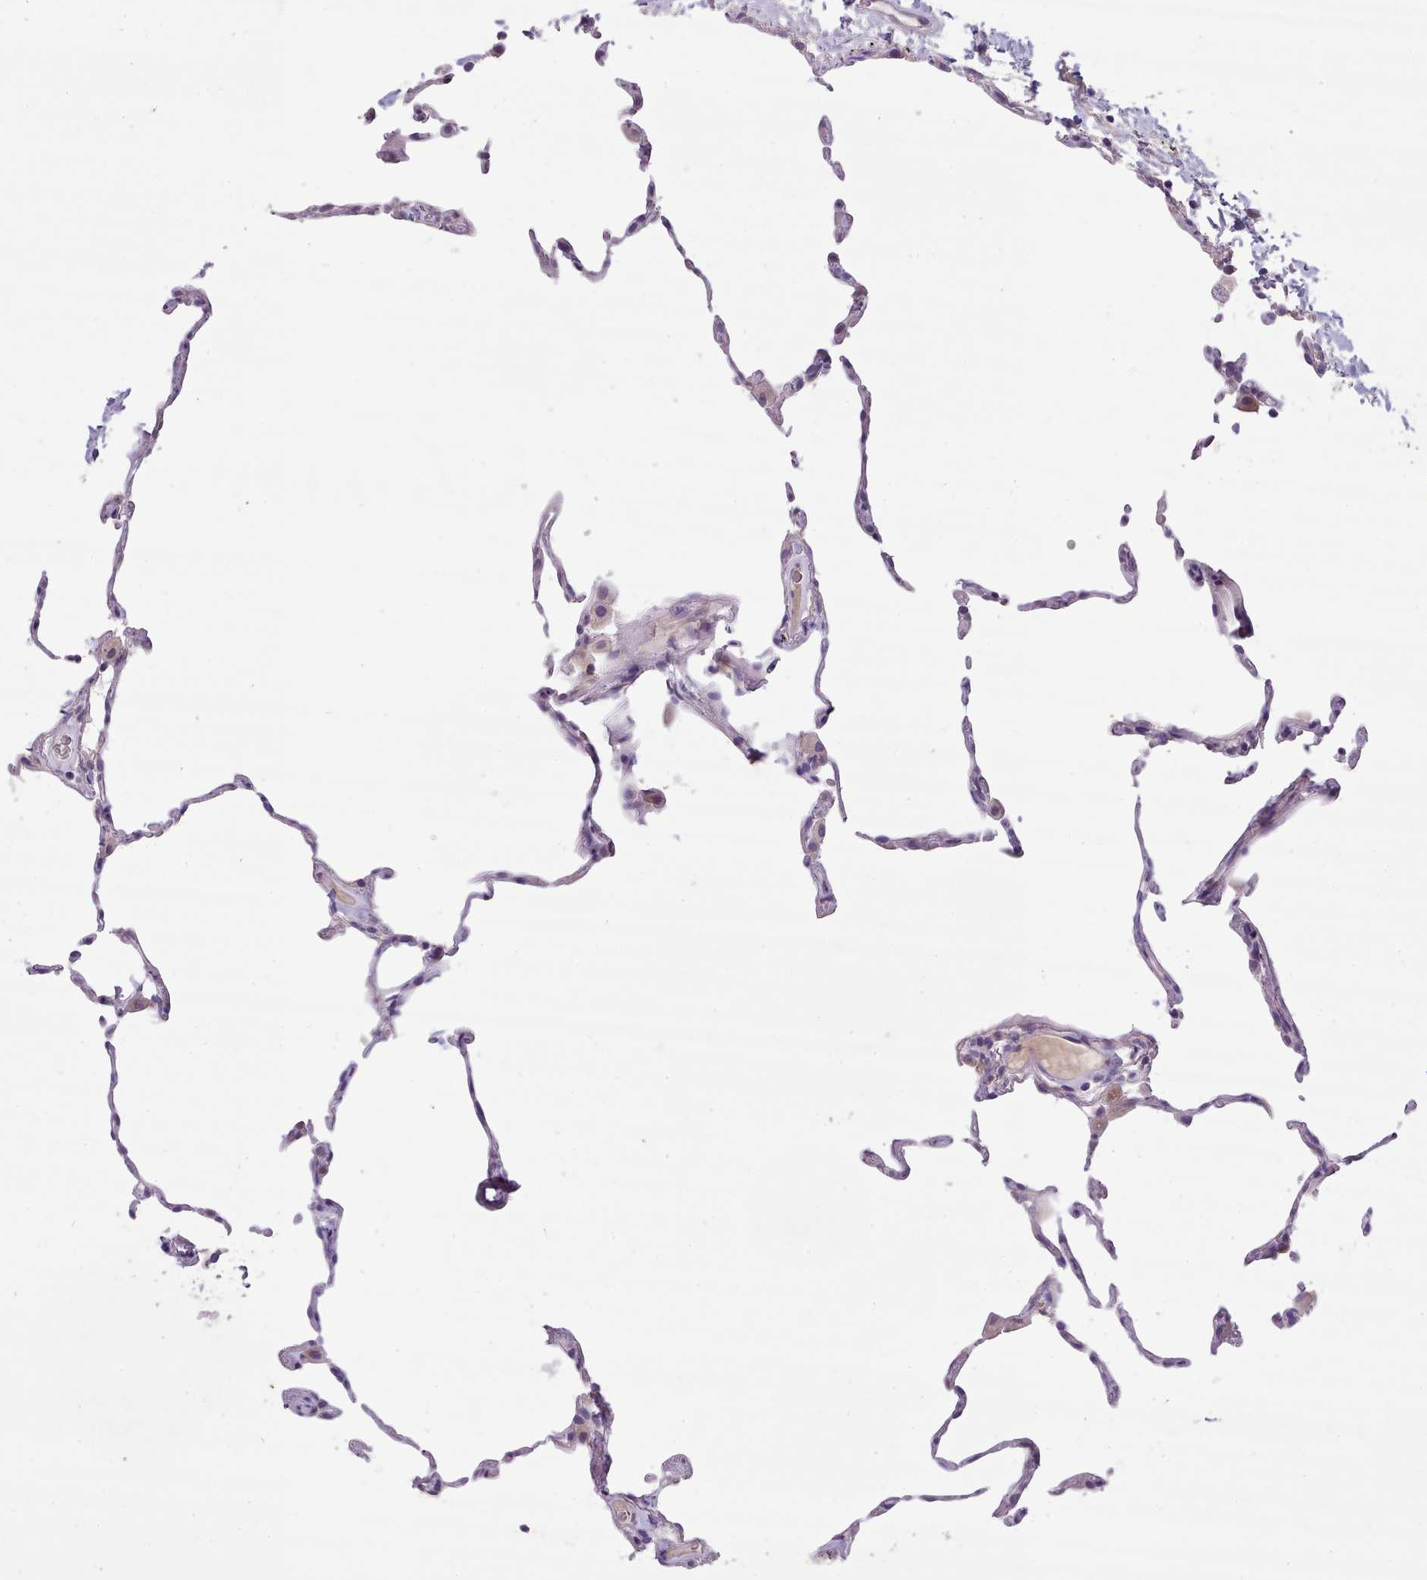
{"staining": {"intensity": "negative", "quantity": "none", "location": "none"}, "tissue": "lung", "cell_type": "Alveolar cells", "image_type": "normal", "snomed": [{"axis": "morphology", "description": "Normal tissue, NOS"}, {"axis": "topography", "description": "Lung"}], "caption": "A high-resolution photomicrograph shows immunohistochemistry staining of normal lung, which displays no significant staining in alveolar cells.", "gene": "FAM83E", "patient": {"sex": "female", "age": 57}}